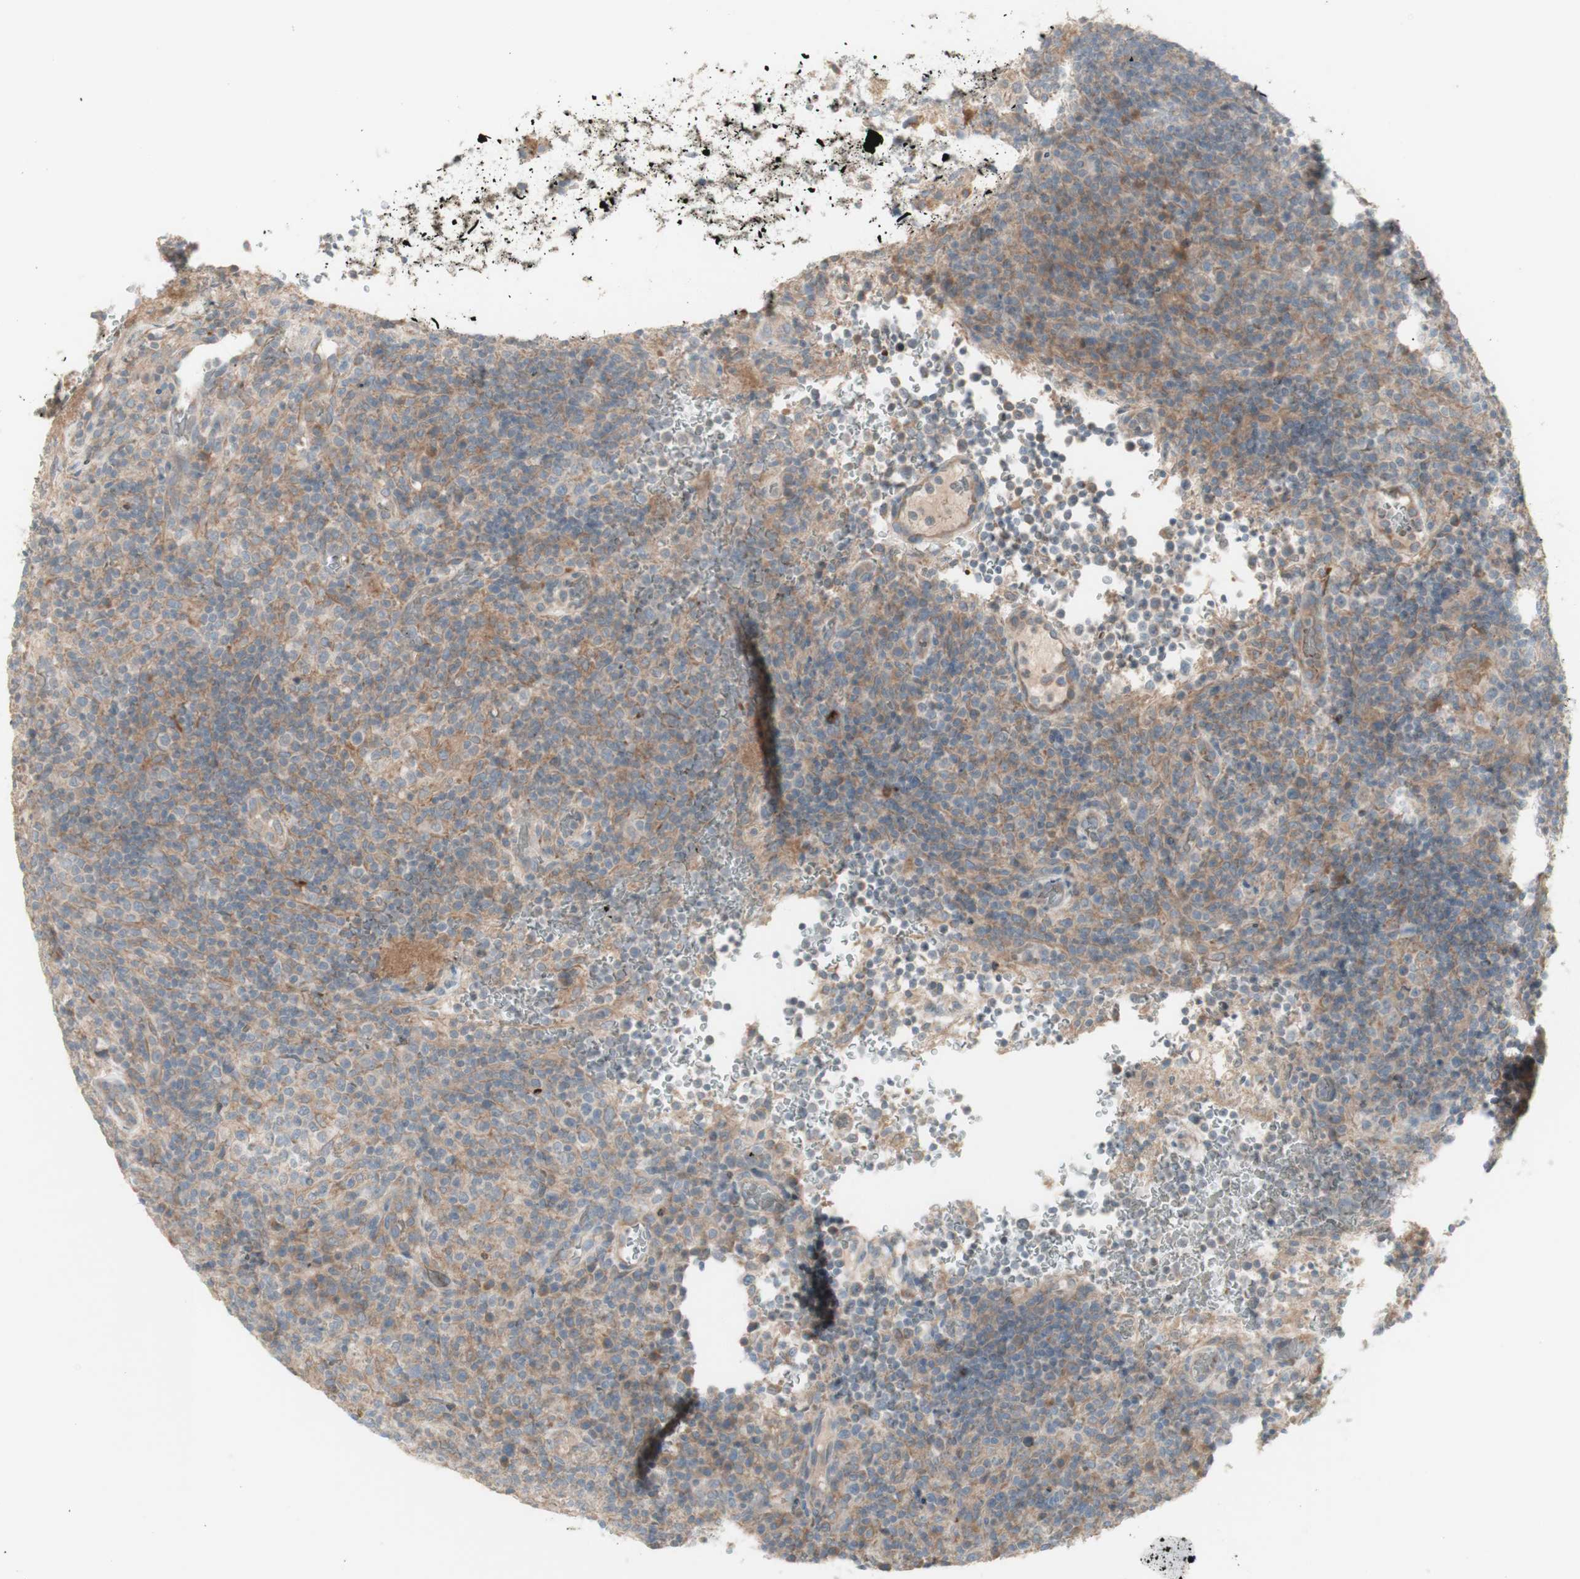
{"staining": {"intensity": "moderate", "quantity": "25%-75%", "location": "cytoplasmic/membranous"}, "tissue": "lymphoma", "cell_type": "Tumor cells", "image_type": "cancer", "snomed": [{"axis": "morphology", "description": "Malignant lymphoma, non-Hodgkin's type, High grade"}, {"axis": "topography", "description": "Lymph node"}], "caption": "The image reveals a brown stain indicating the presence of a protein in the cytoplasmic/membranous of tumor cells in lymphoma. The protein of interest is shown in brown color, while the nuclei are stained blue.", "gene": "PTGER4", "patient": {"sex": "female", "age": 76}}